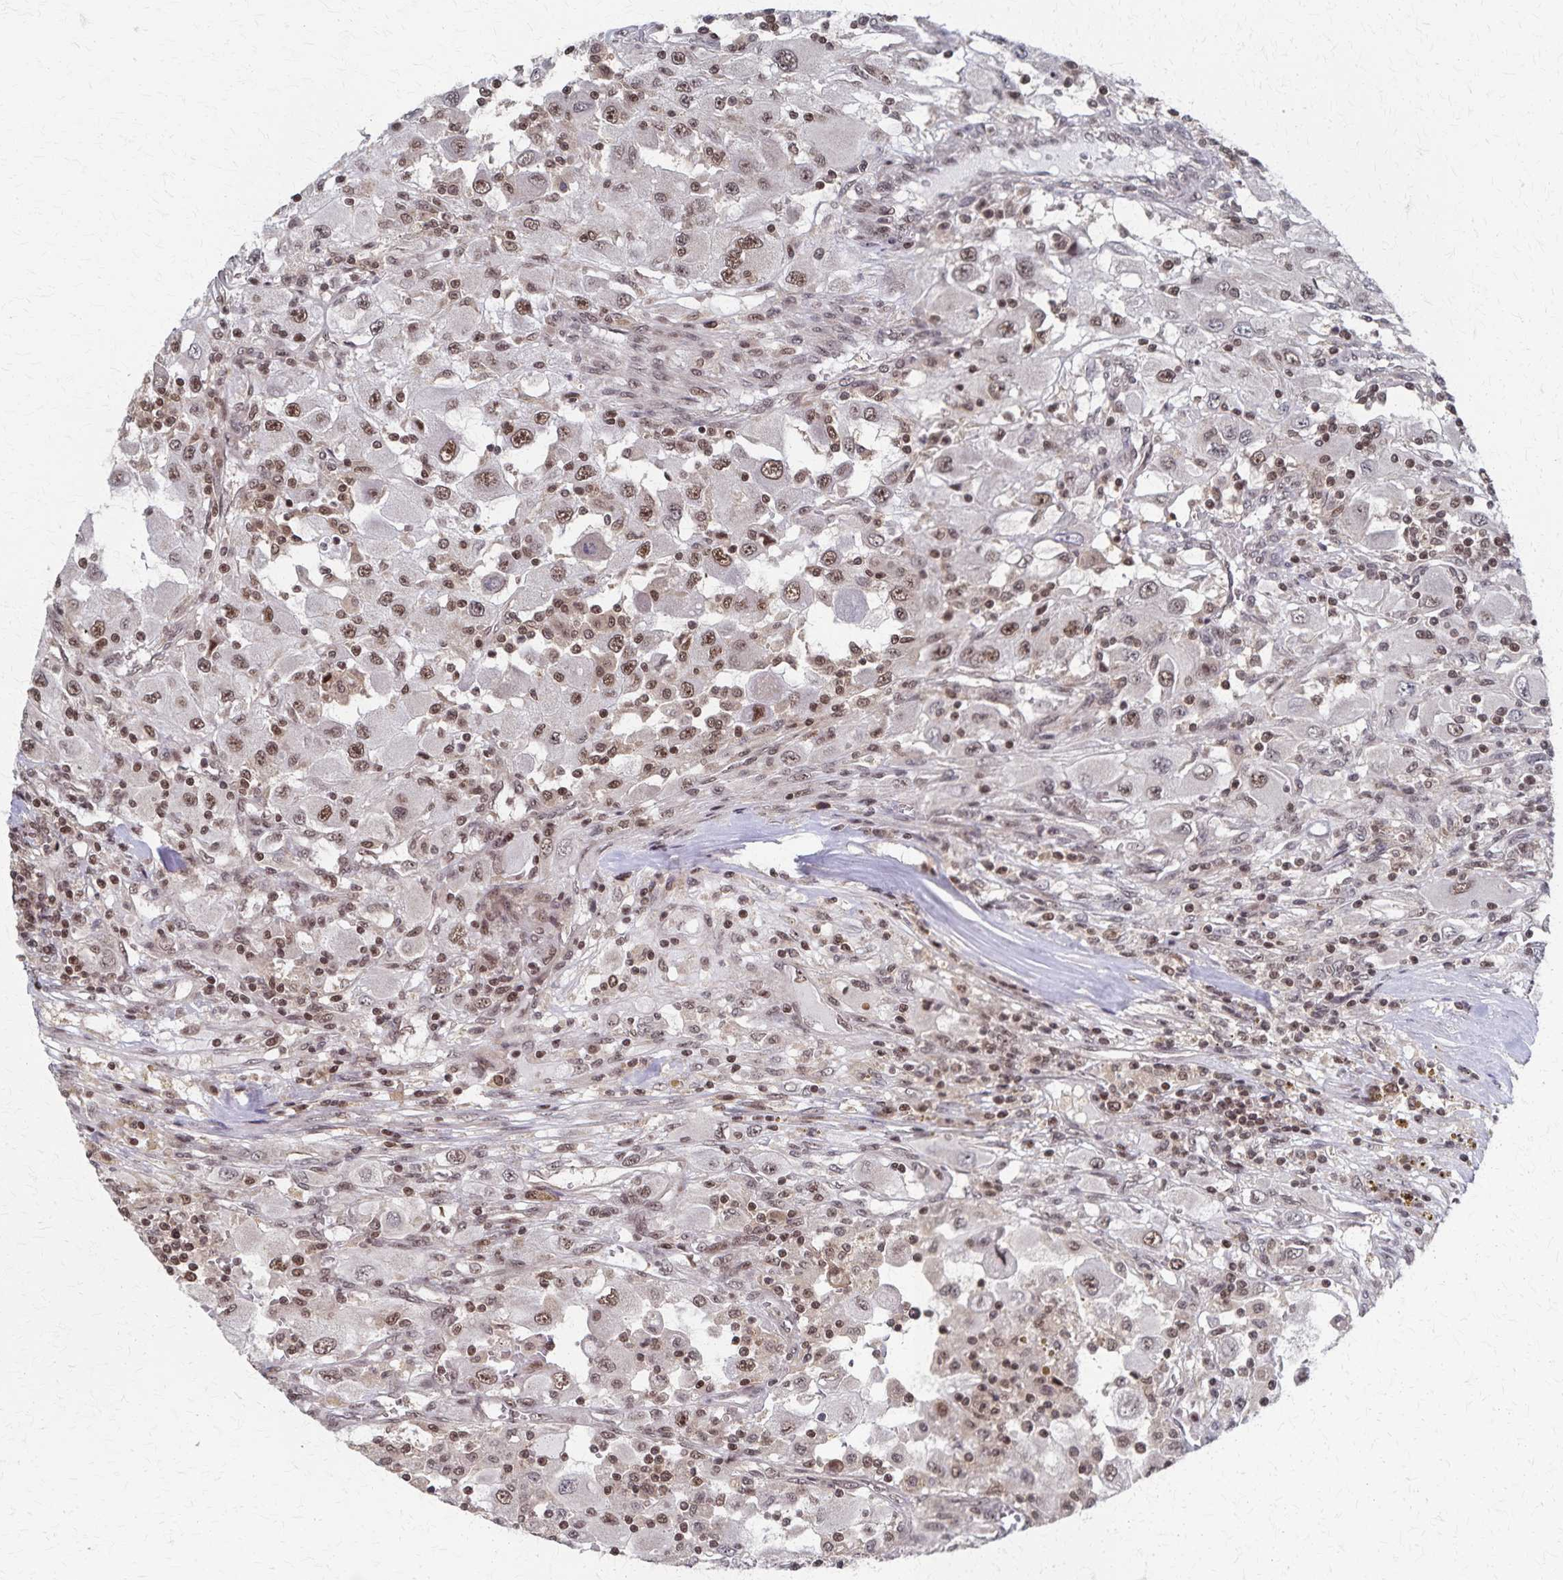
{"staining": {"intensity": "moderate", "quantity": "25%-75%", "location": "nuclear"}, "tissue": "renal cancer", "cell_type": "Tumor cells", "image_type": "cancer", "snomed": [{"axis": "morphology", "description": "Adenocarcinoma, NOS"}, {"axis": "topography", "description": "Kidney"}], "caption": "Renal adenocarcinoma tissue demonstrates moderate nuclear staining in approximately 25%-75% of tumor cells", "gene": "GTF2B", "patient": {"sex": "female", "age": 67}}